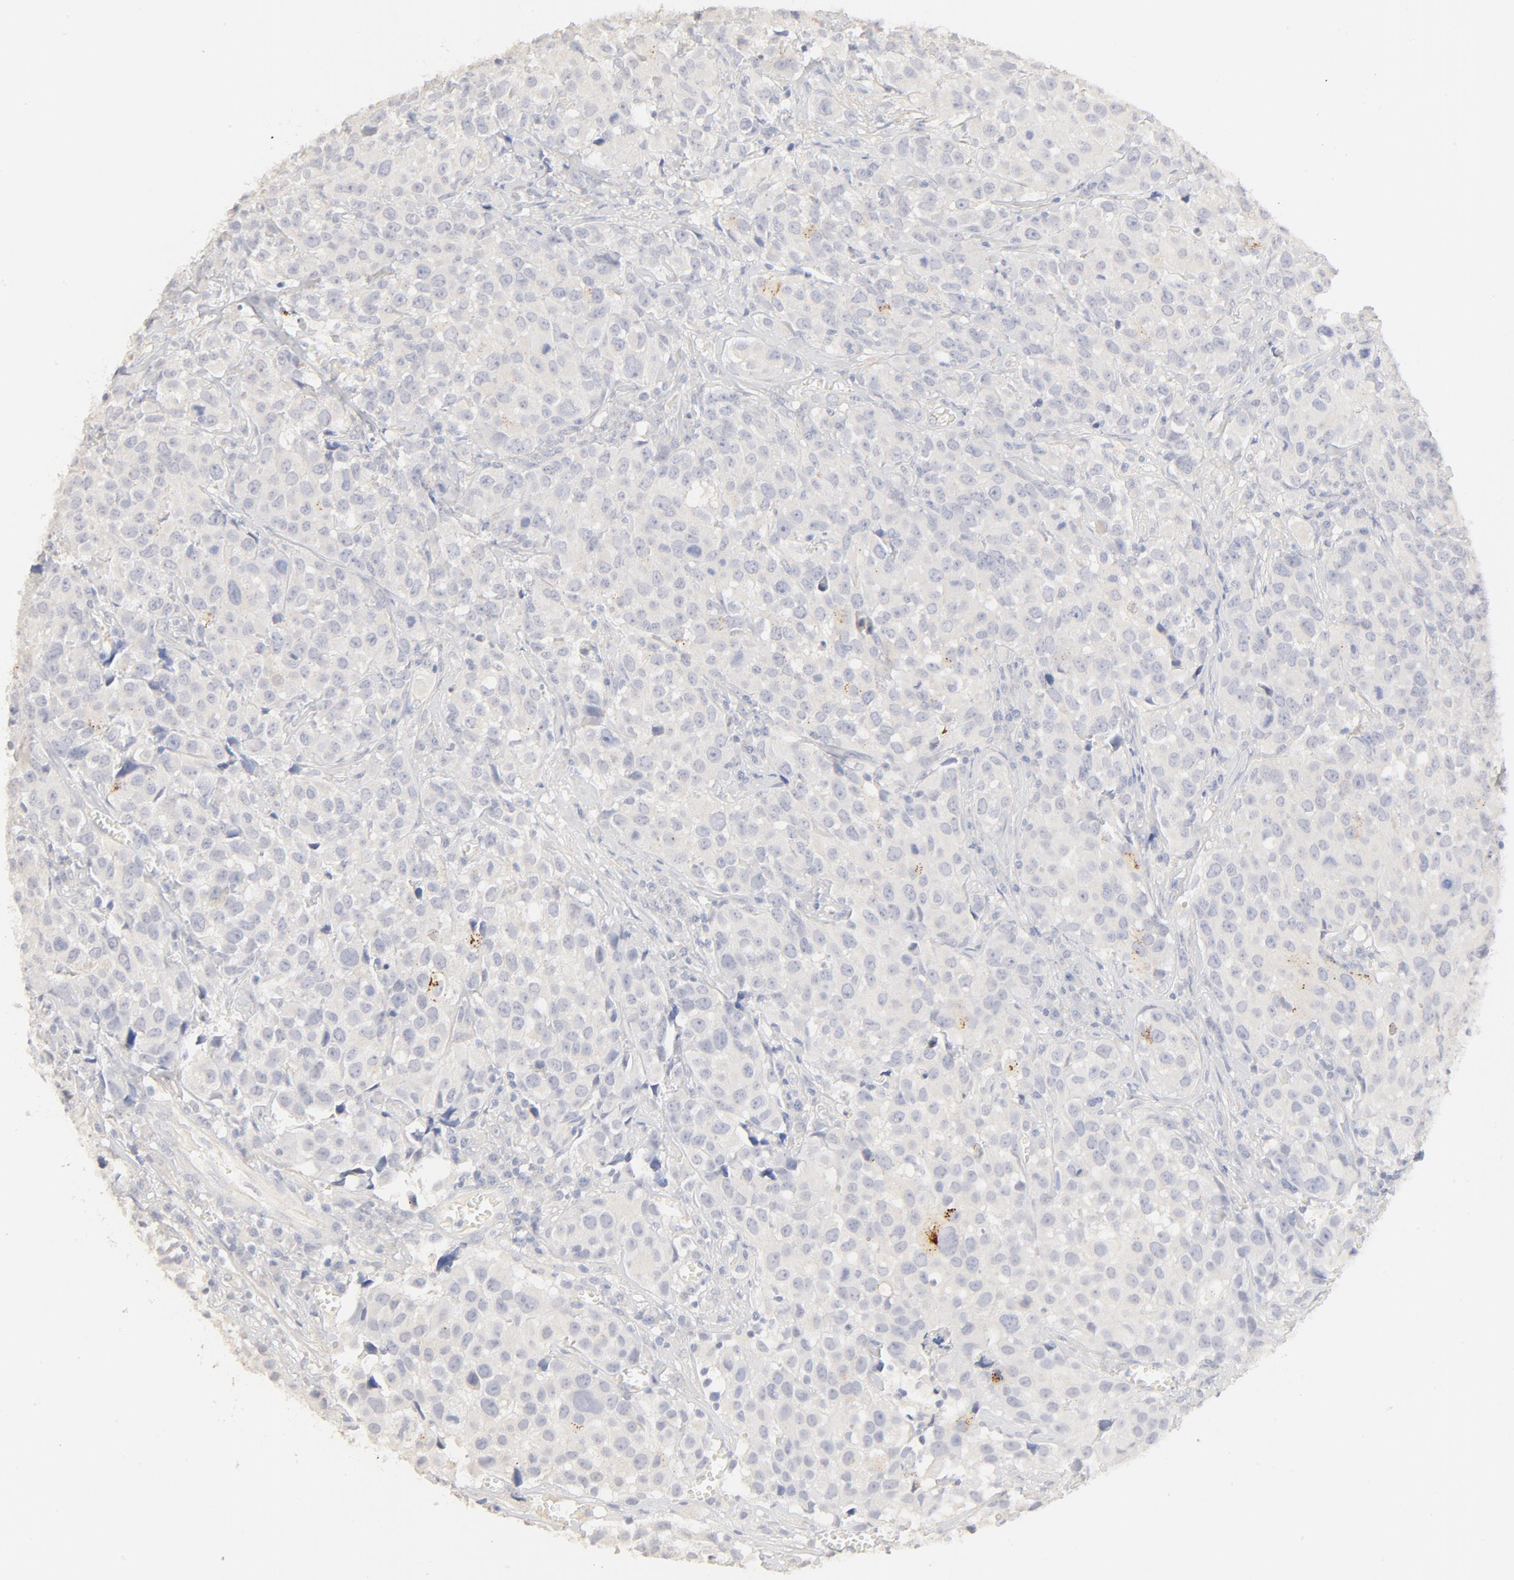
{"staining": {"intensity": "negative", "quantity": "none", "location": "none"}, "tissue": "urothelial cancer", "cell_type": "Tumor cells", "image_type": "cancer", "snomed": [{"axis": "morphology", "description": "Urothelial carcinoma, High grade"}, {"axis": "topography", "description": "Urinary bladder"}], "caption": "This histopathology image is of urothelial cancer stained with IHC to label a protein in brown with the nuclei are counter-stained blue. There is no expression in tumor cells. Brightfield microscopy of IHC stained with DAB (brown) and hematoxylin (blue), captured at high magnification.", "gene": "FCGBP", "patient": {"sex": "female", "age": 75}}